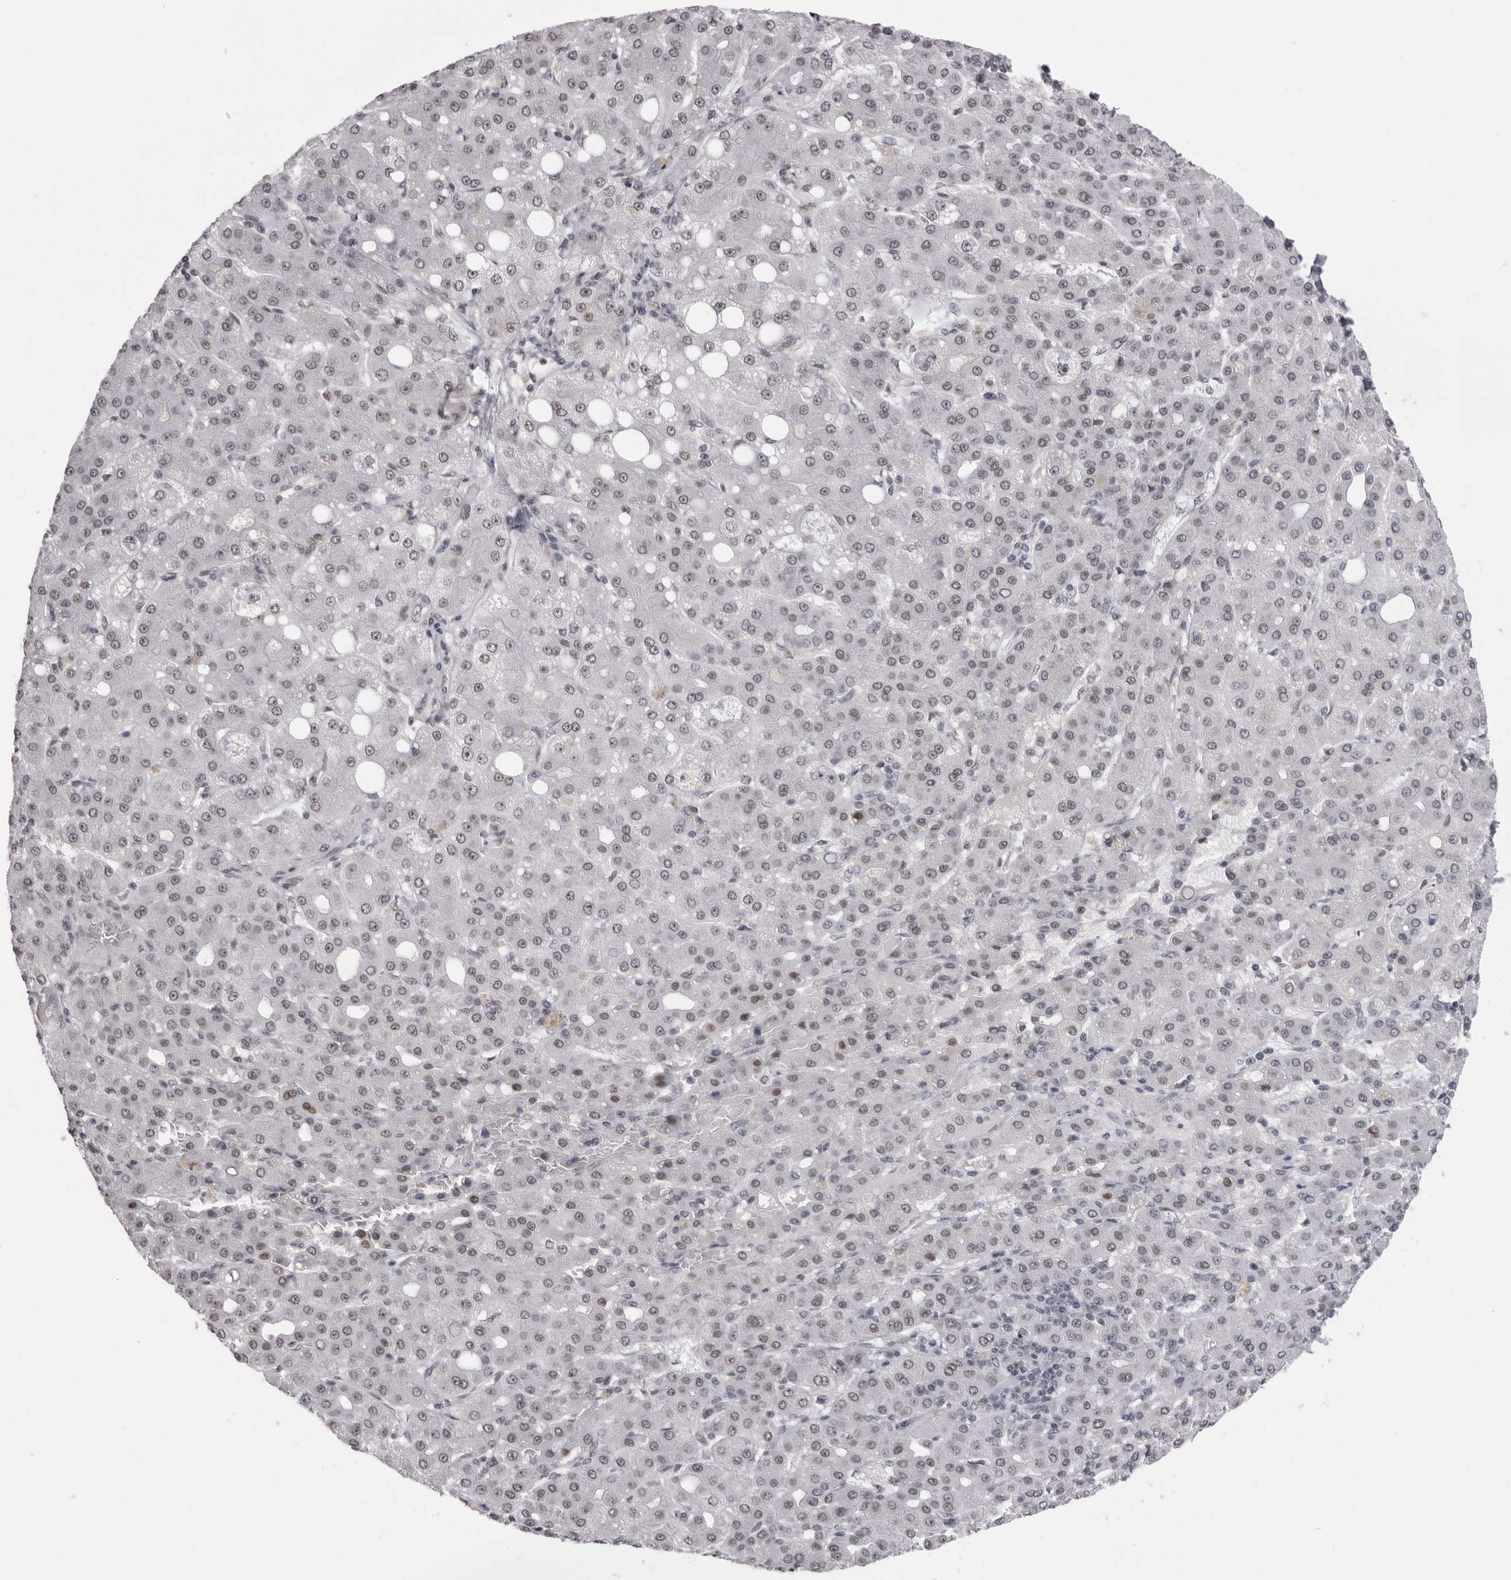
{"staining": {"intensity": "weak", "quantity": "25%-75%", "location": "nuclear"}, "tissue": "liver cancer", "cell_type": "Tumor cells", "image_type": "cancer", "snomed": [{"axis": "morphology", "description": "Carcinoma, Hepatocellular, NOS"}, {"axis": "topography", "description": "Liver"}], "caption": "Weak nuclear protein staining is identified in approximately 25%-75% of tumor cells in liver hepatocellular carcinoma.", "gene": "DHX9", "patient": {"sex": "male", "age": 65}}